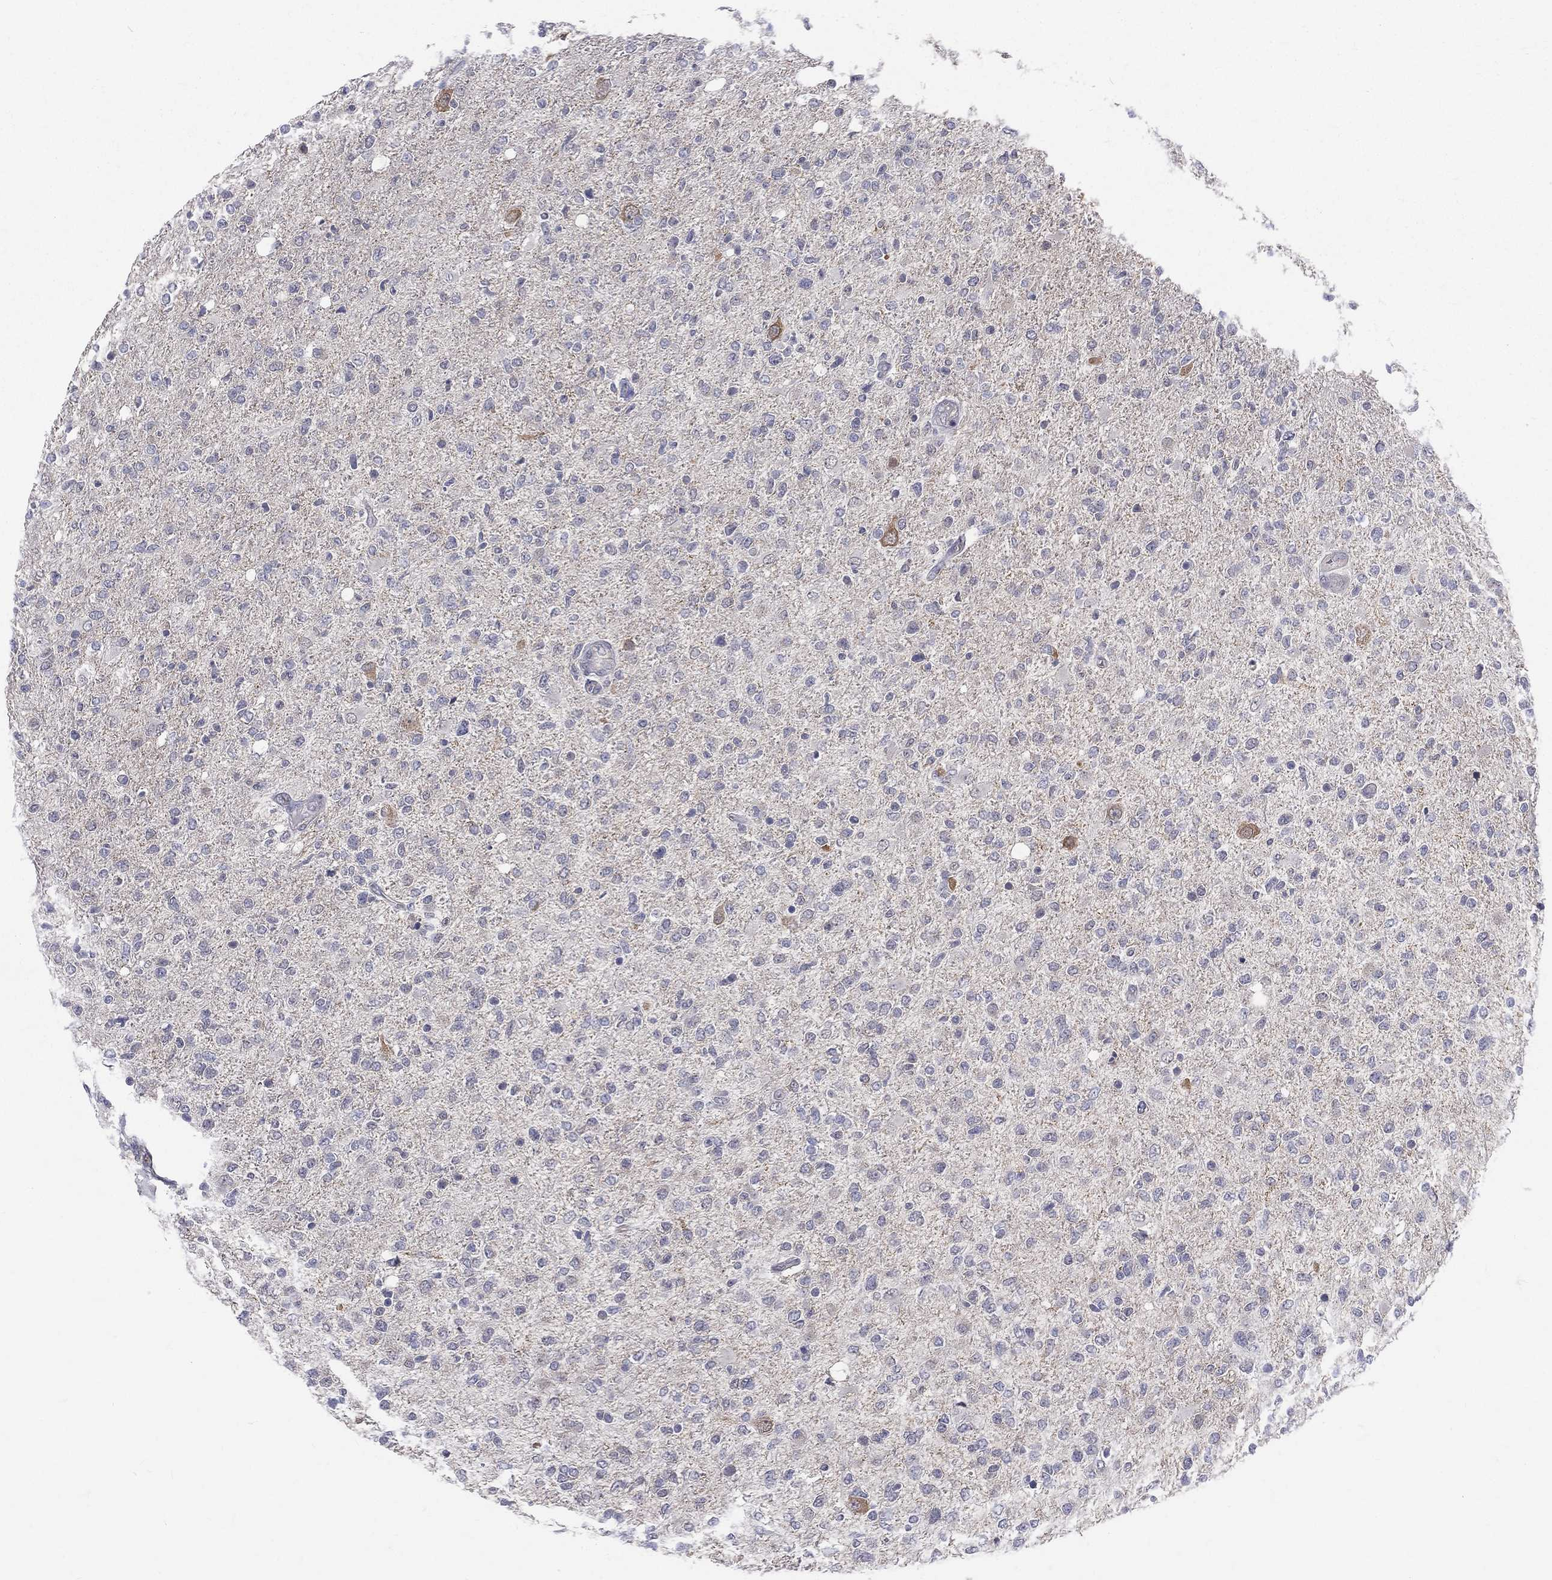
{"staining": {"intensity": "negative", "quantity": "none", "location": "none"}, "tissue": "glioma", "cell_type": "Tumor cells", "image_type": "cancer", "snomed": [{"axis": "morphology", "description": "Glioma, malignant, High grade"}, {"axis": "topography", "description": "Cerebral cortex"}], "caption": "Malignant high-grade glioma was stained to show a protein in brown. There is no significant staining in tumor cells. Nuclei are stained in blue.", "gene": "DLG4", "patient": {"sex": "male", "age": 70}}